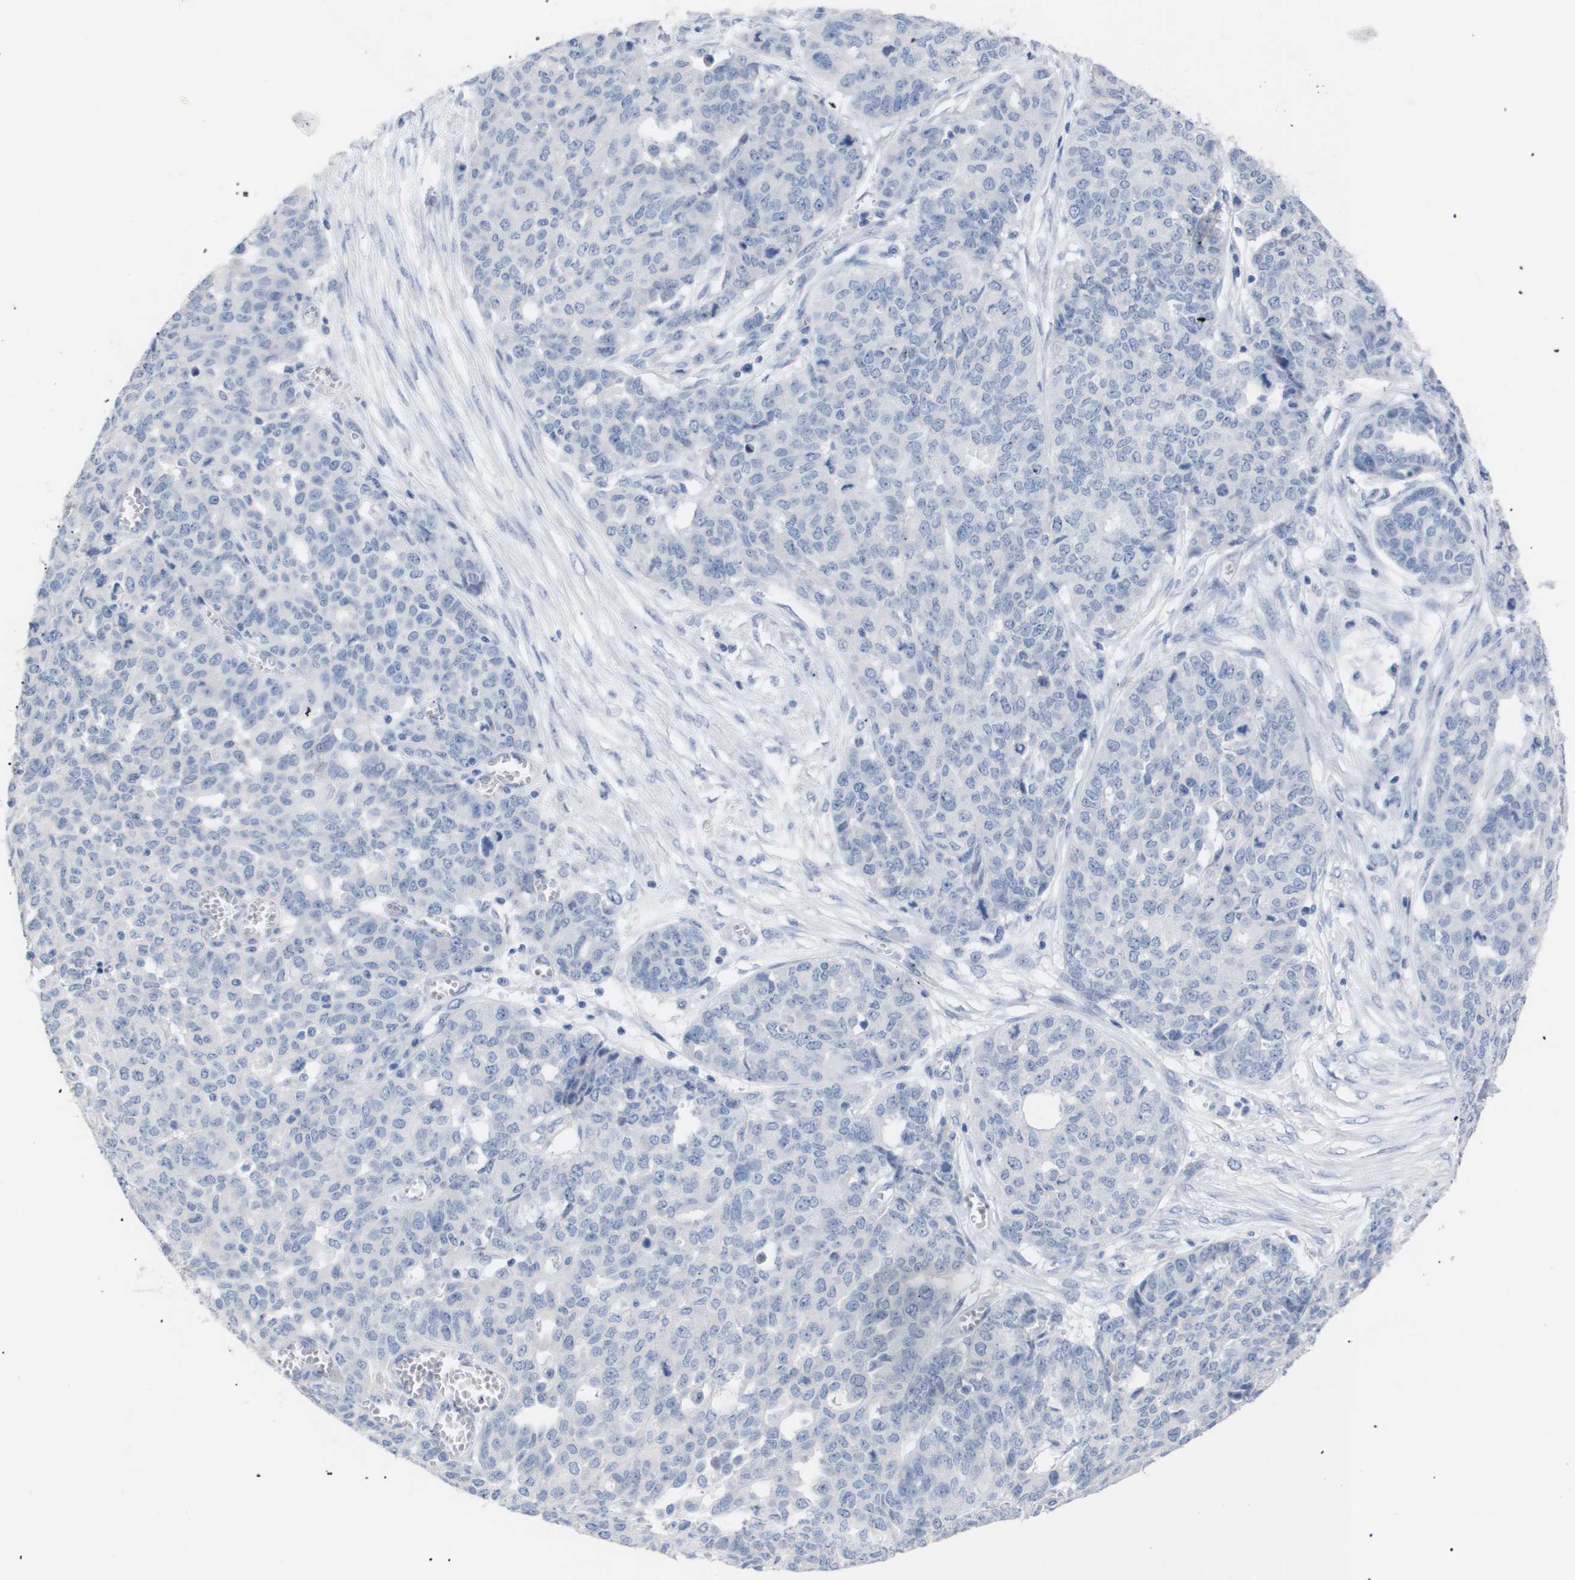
{"staining": {"intensity": "negative", "quantity": "none", "location": "none"}, "tissue": "ovarian cancer", "cell_type": "Tumor cells", "image_type": "cancer", "snomed": [{"axis": "morphology", "description": "Cystadenocarcinoma, serous, NOS"}, {"axis": "topography", "description": "Ovary"}], "caption": "High magnification brightfield microscopy of ovarian cancer (serous cystadenocarcinoma) stained with DAB (brown) and counterstained with hematoxylin (blue): tumor cells show no significant expression. (Brightfield microscopy of DAB (3,3'-diaminobenzidine) immunohistochemistry (IHC) at high magnification).", "gene": "CAV3", "patient": {"sex": "female", "age": 56}}